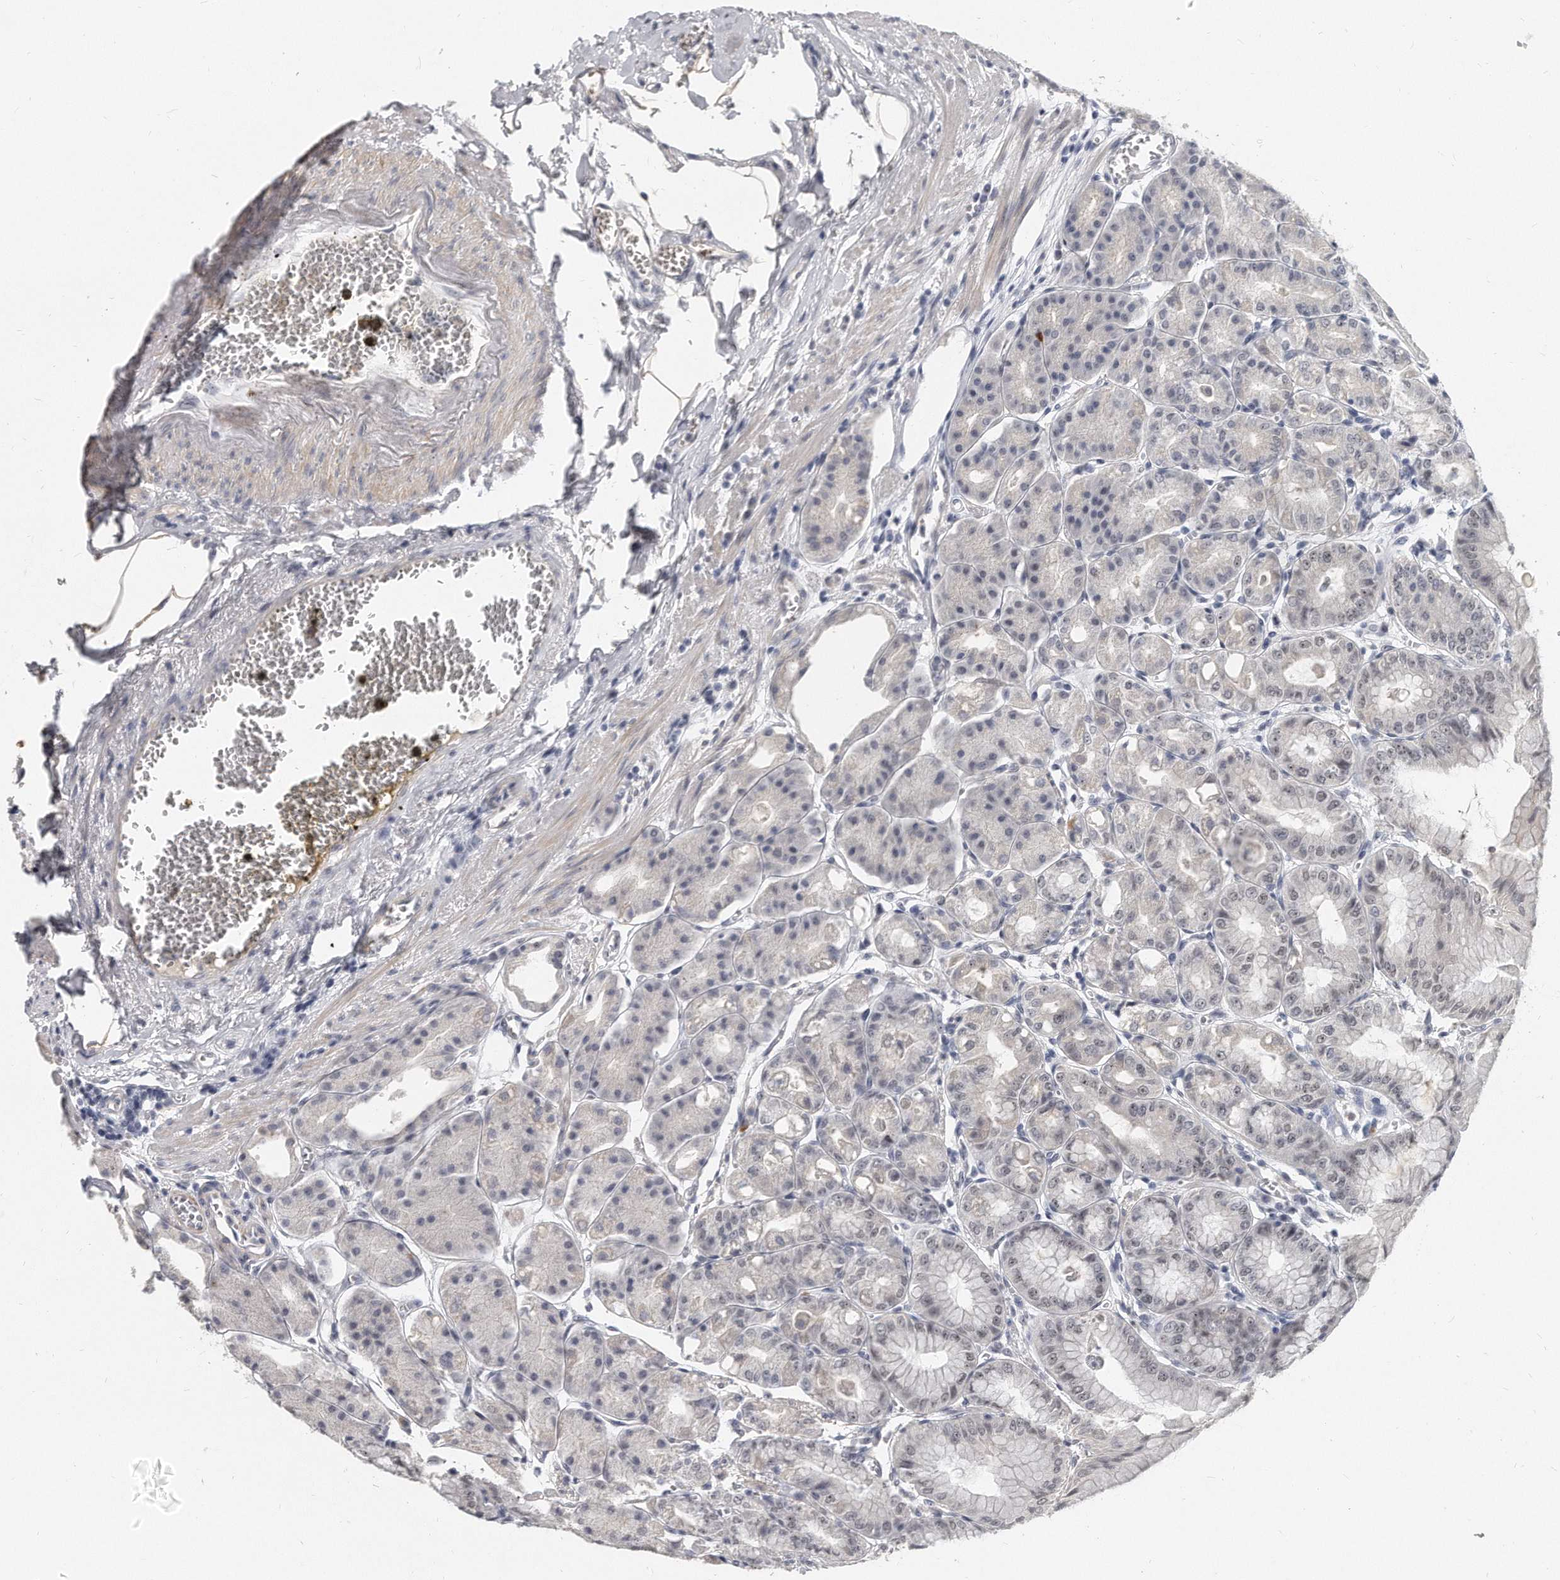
{"staining": {"intensity": "weak", "quantity": "25%-75%", "location": "nuclear"}, "tissue": "stomach", "cell_type": "Glandular cells", "image_type": "normal", "snomed": [{"axis": "morphology", "description": "Normal tissue, NOS"}, {"axis": "topography", "description": "Stomach, lower"}], "caption": "Weak nuclear protein positivity is appreciated in approximately 25%-75% of glandular cells in stomach.", "gene": "TFCP2L1", "patient": {"sex": "male", "age": 71}}